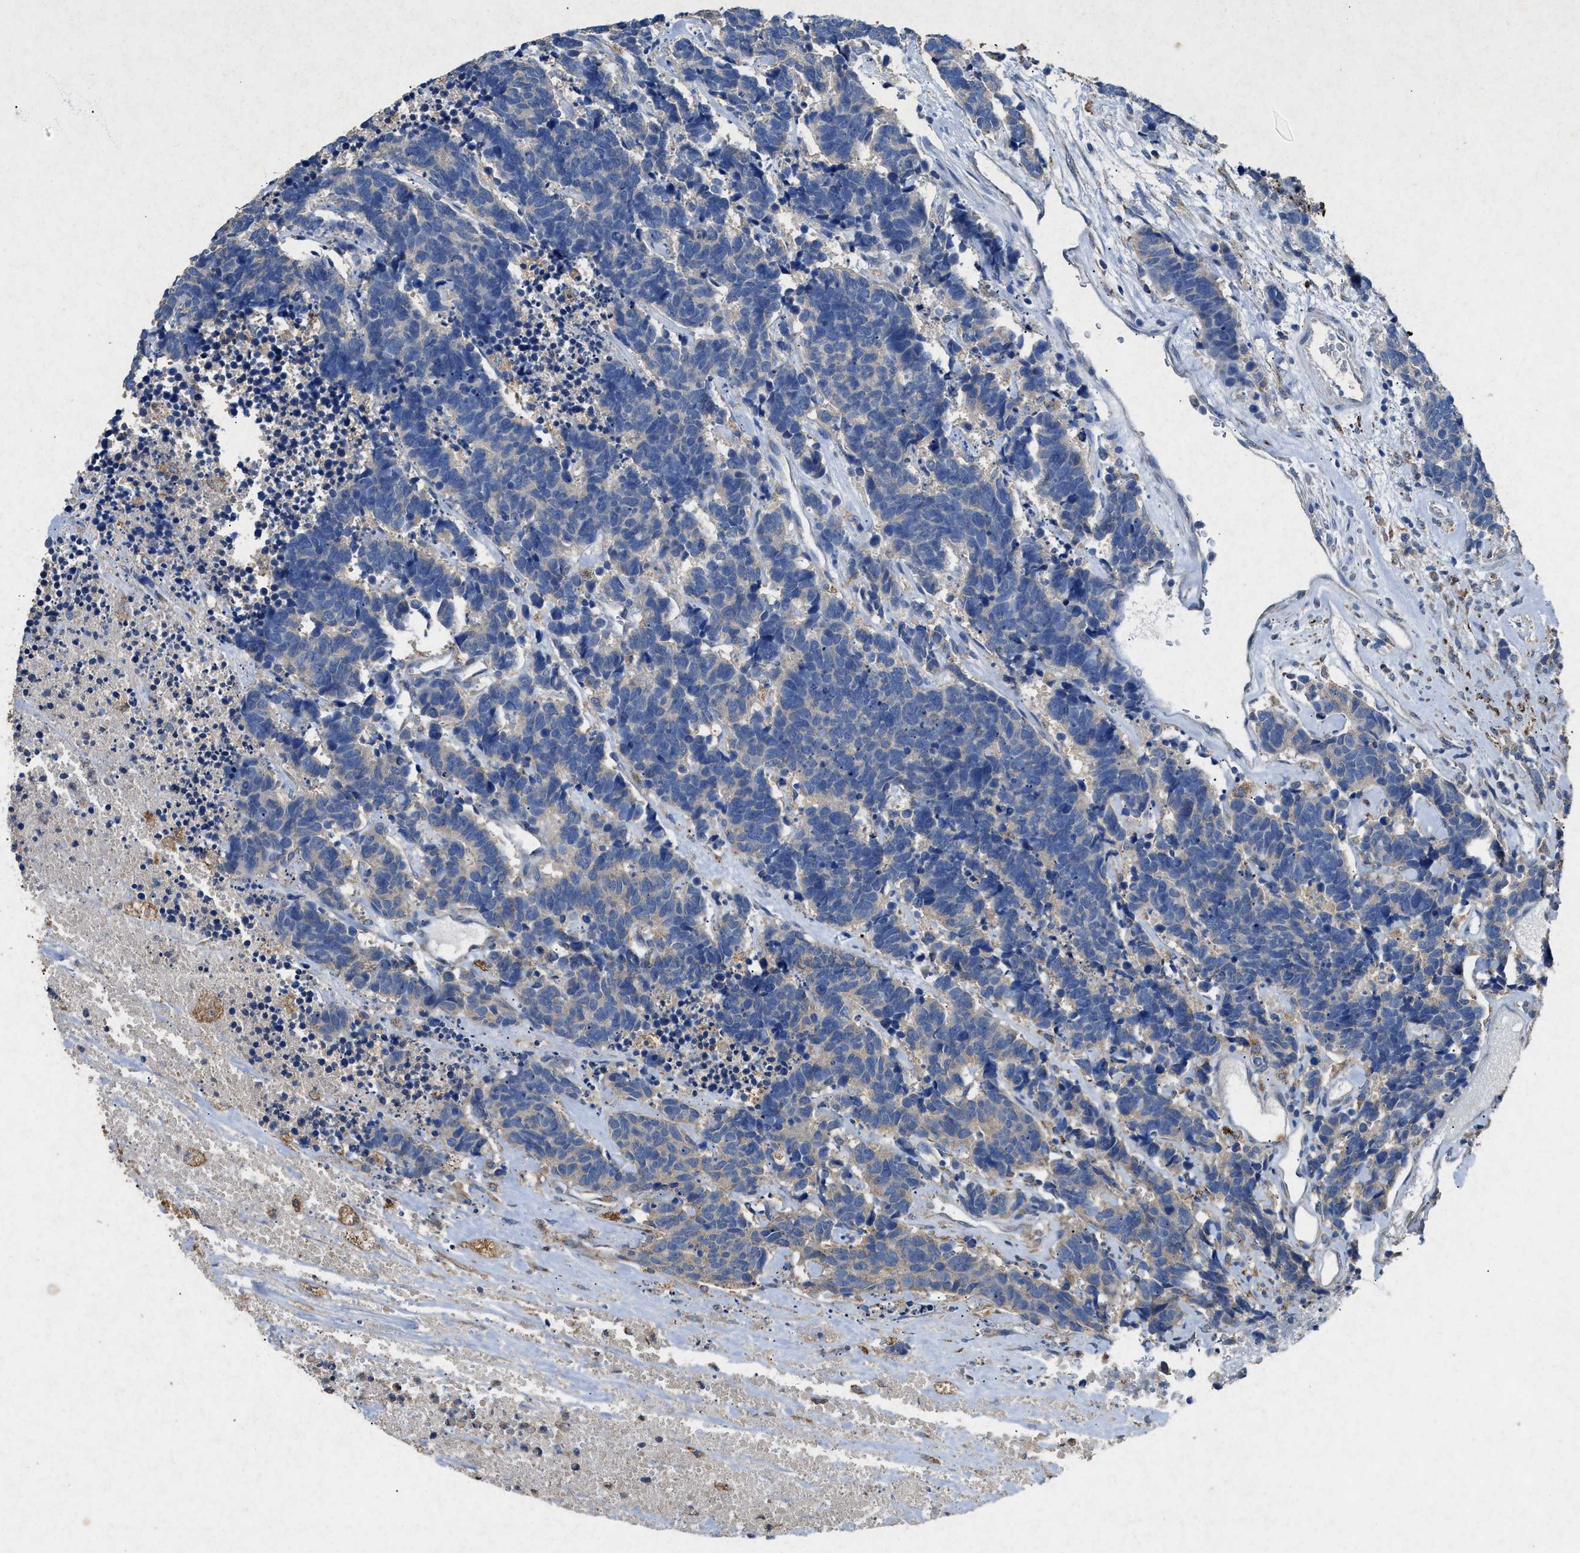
{"staining": {"intensity": "negative", "quantity": "none", "location": "none"}, "tissue": "carcinoid", "cell_type": "Tumor cells", "image_type": "cancer", "snomed": [{"axis": "morphology", "description": "Carcinoma, NOS"}, {"axis": "morphology", "description": "Carcinoid, malignant, NOS"}, {"axis": "topography", "description": "Urinary bladder"}], "caption": "Immunohistochemistry photomicrograph of neoplastic tissue: human carcinoid stained with DAB (3,3'-diaminobenzidine) demonstrates no significant protein positivity in tumor cells. Brightfield microscopy of IHC stained with DAB (3,3'-diaminobenzidine) (brown) and hematoxylin (blue), captured at high magnification.", "gene": "CDK15", "patient": {"sex": "male", "age": 57}}